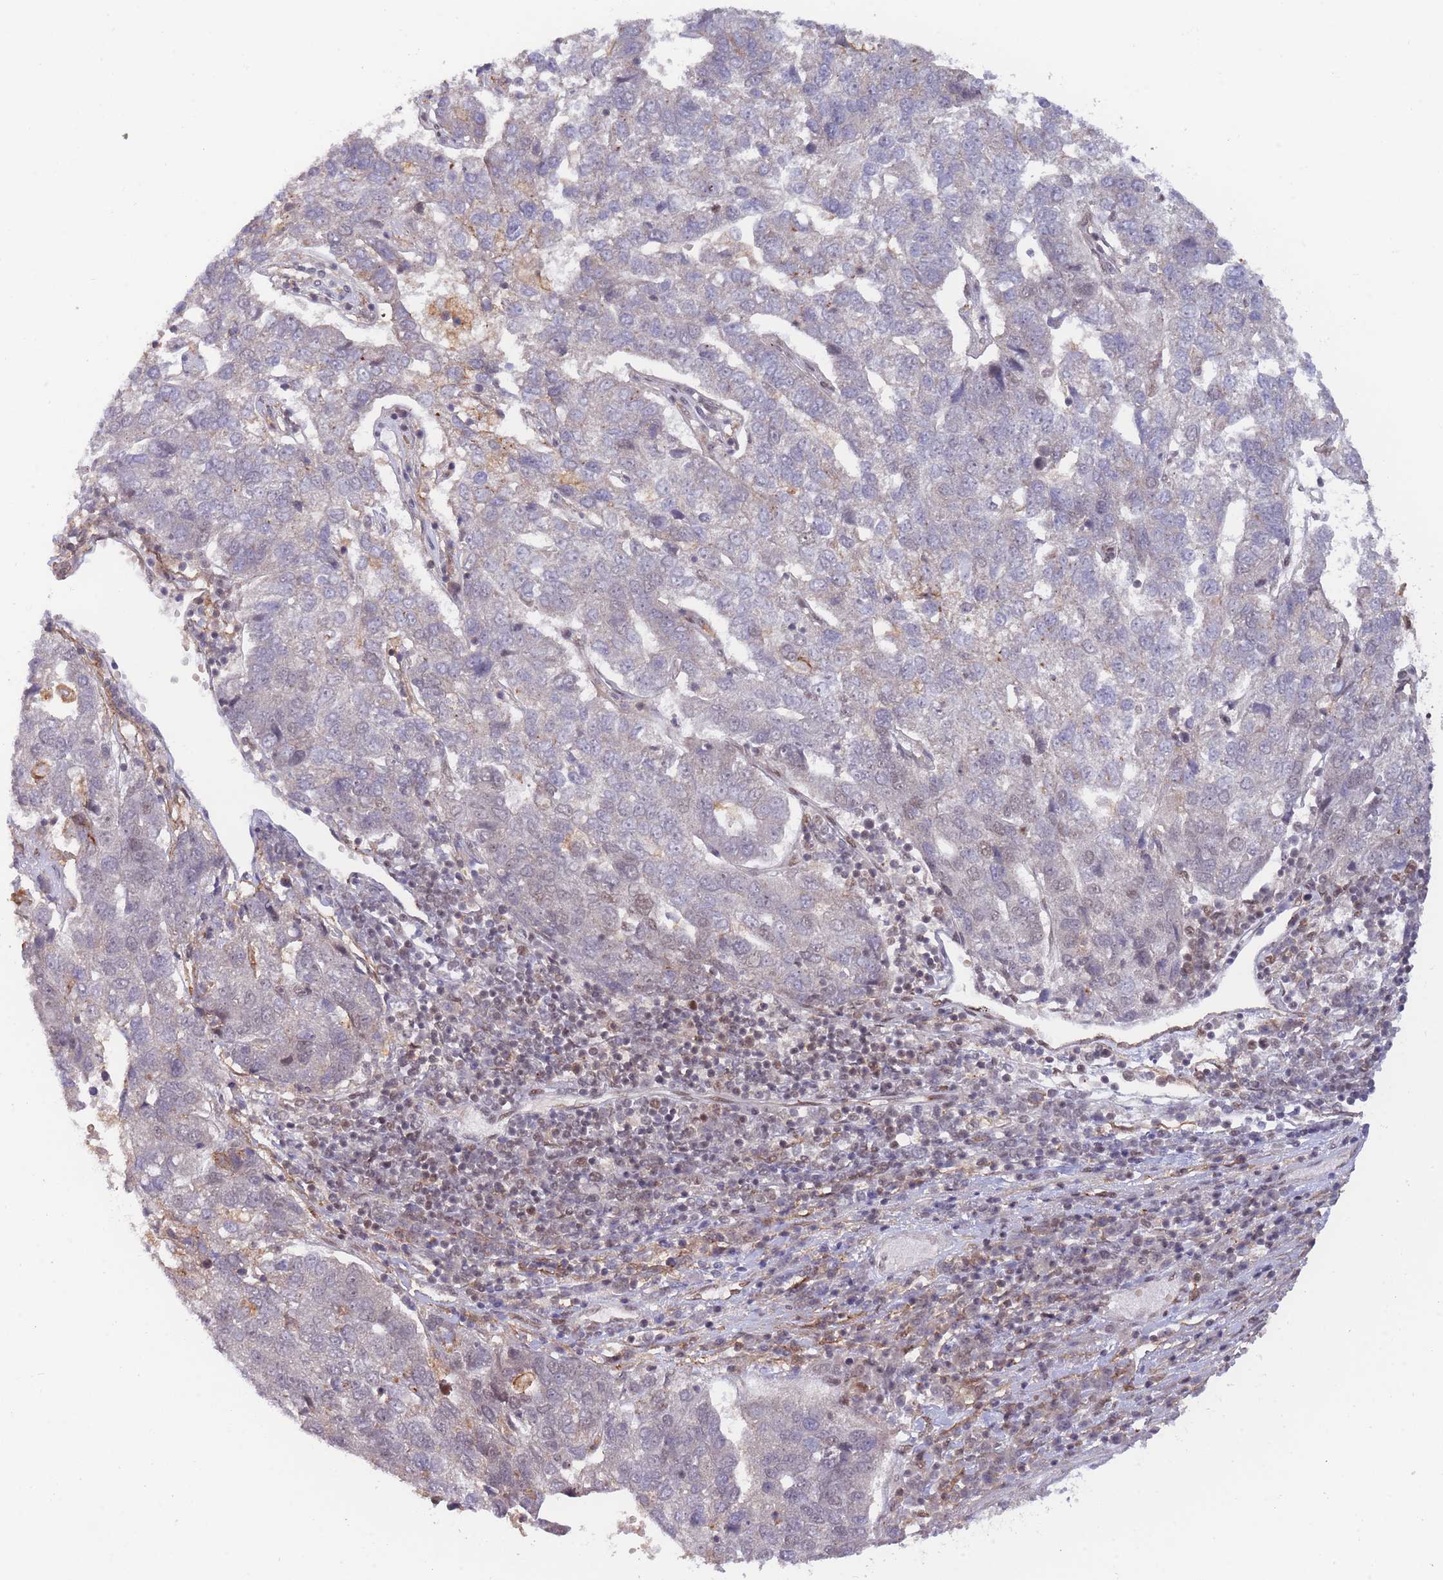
{"staining": {"intensity": "weak", "quantity": "<25%", "location": "nuclear"}, "tissue": "pancreatic cancer", "cell_type": "Tumor cells", "image_type": "cancer", "snomed": [{"axis": "morphology", "description": "Adenocarcinoma, NOS"}, {"axis": "topography", "description": "Pancreas"}], "caption": "A photomicrograph of pancreatic adenocarcinoma stained for a protein demonstrates no brown staining in tumor cells.", "gene": "BOD1L1", "patient": {"sex": "female", "age": 61}}